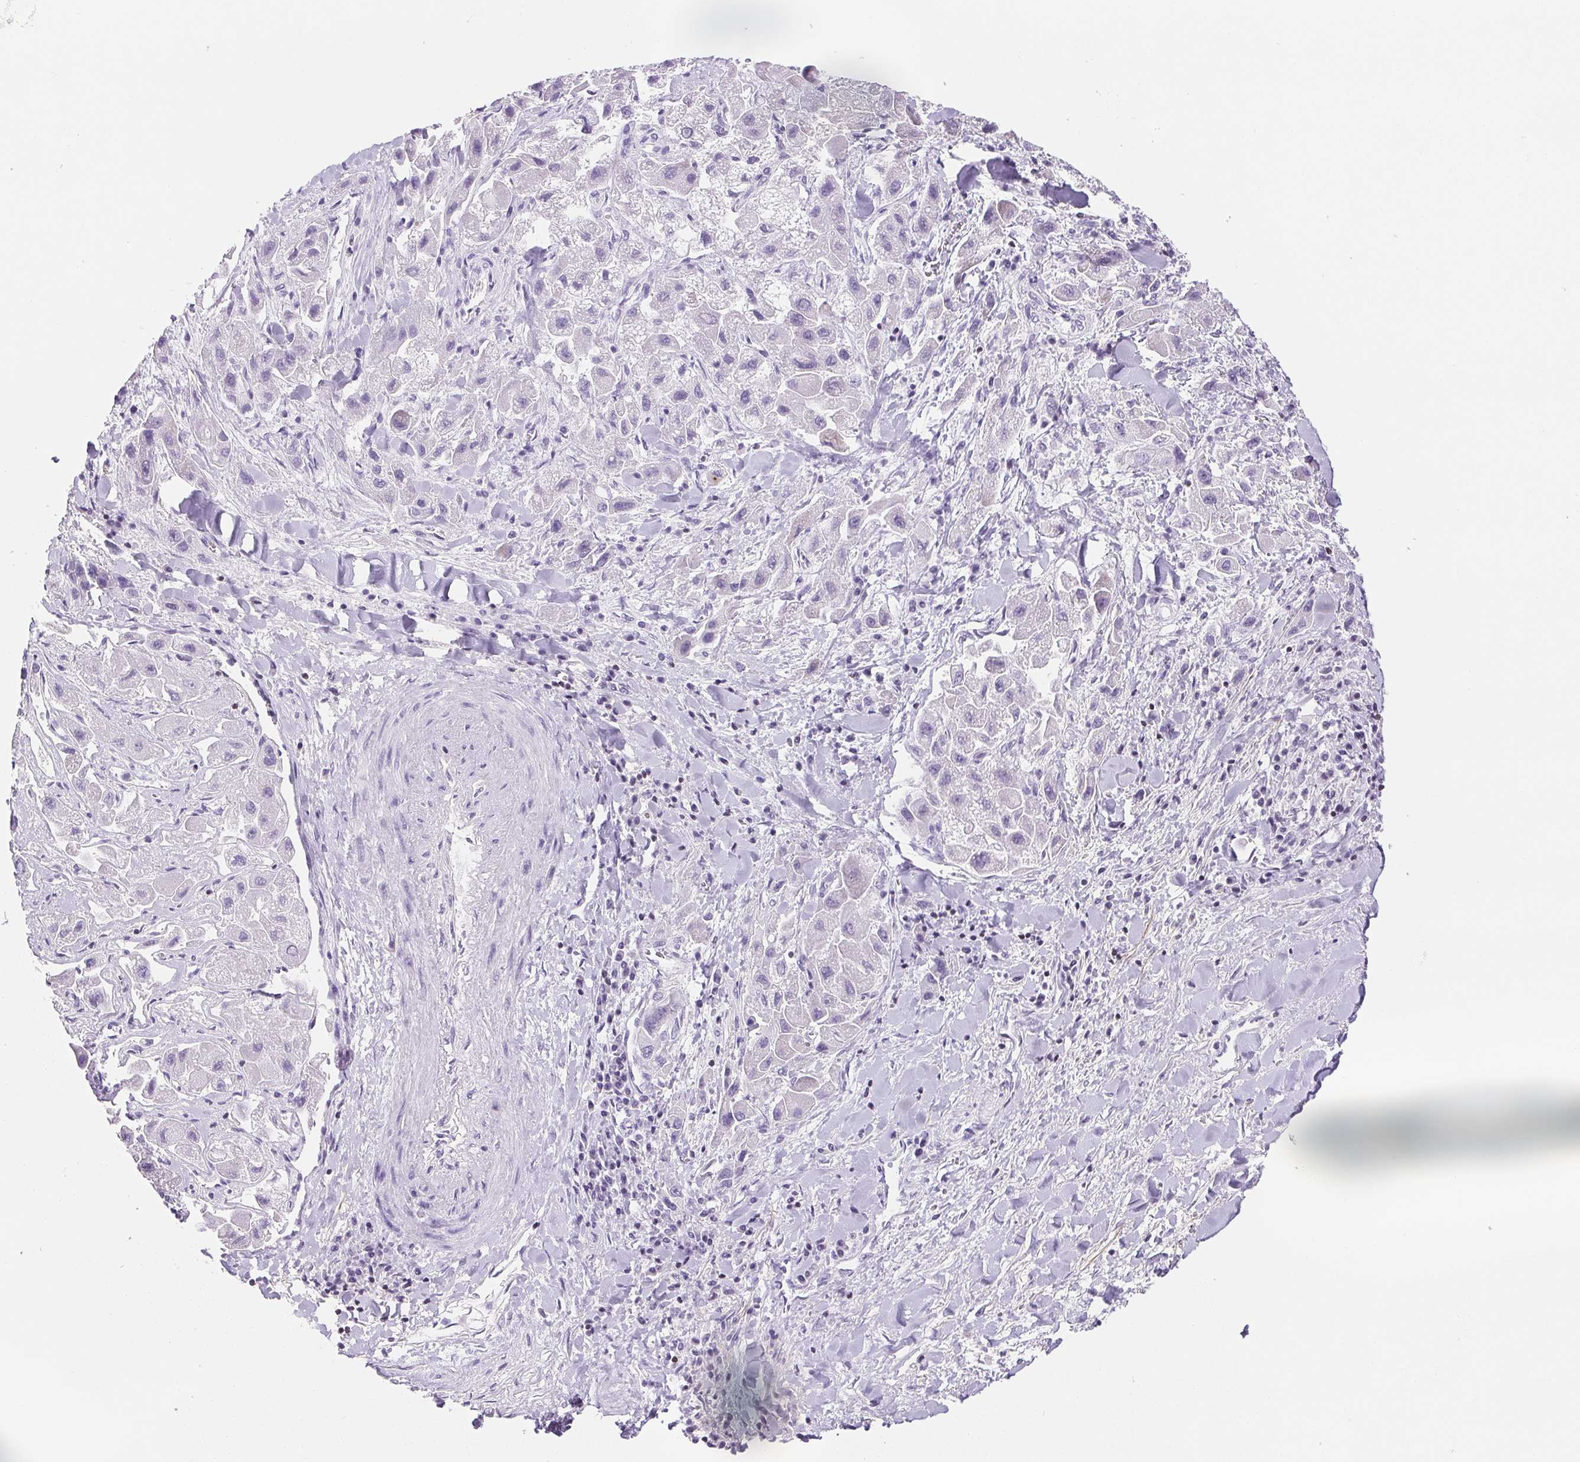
{"staining": {"intensity": "negative", "quantity": "none", "location": "none"}, "tissue": "liver cancer", "cell_type": "Tumor cells", "image_type": "cancer", "snomed": [{"axis": "morphology", "description": "Carcinoma, Hepatocellular, NOS"}, {"axis": "topography", "description": "Liver"}], "caption": "Liver cancer (hepatocellular carcinoma) was stained to show a protein in brown. There is no significant expression in tumor cells.", "gene": "BEND2", "patient": {"sex": "male", "age": 24}}